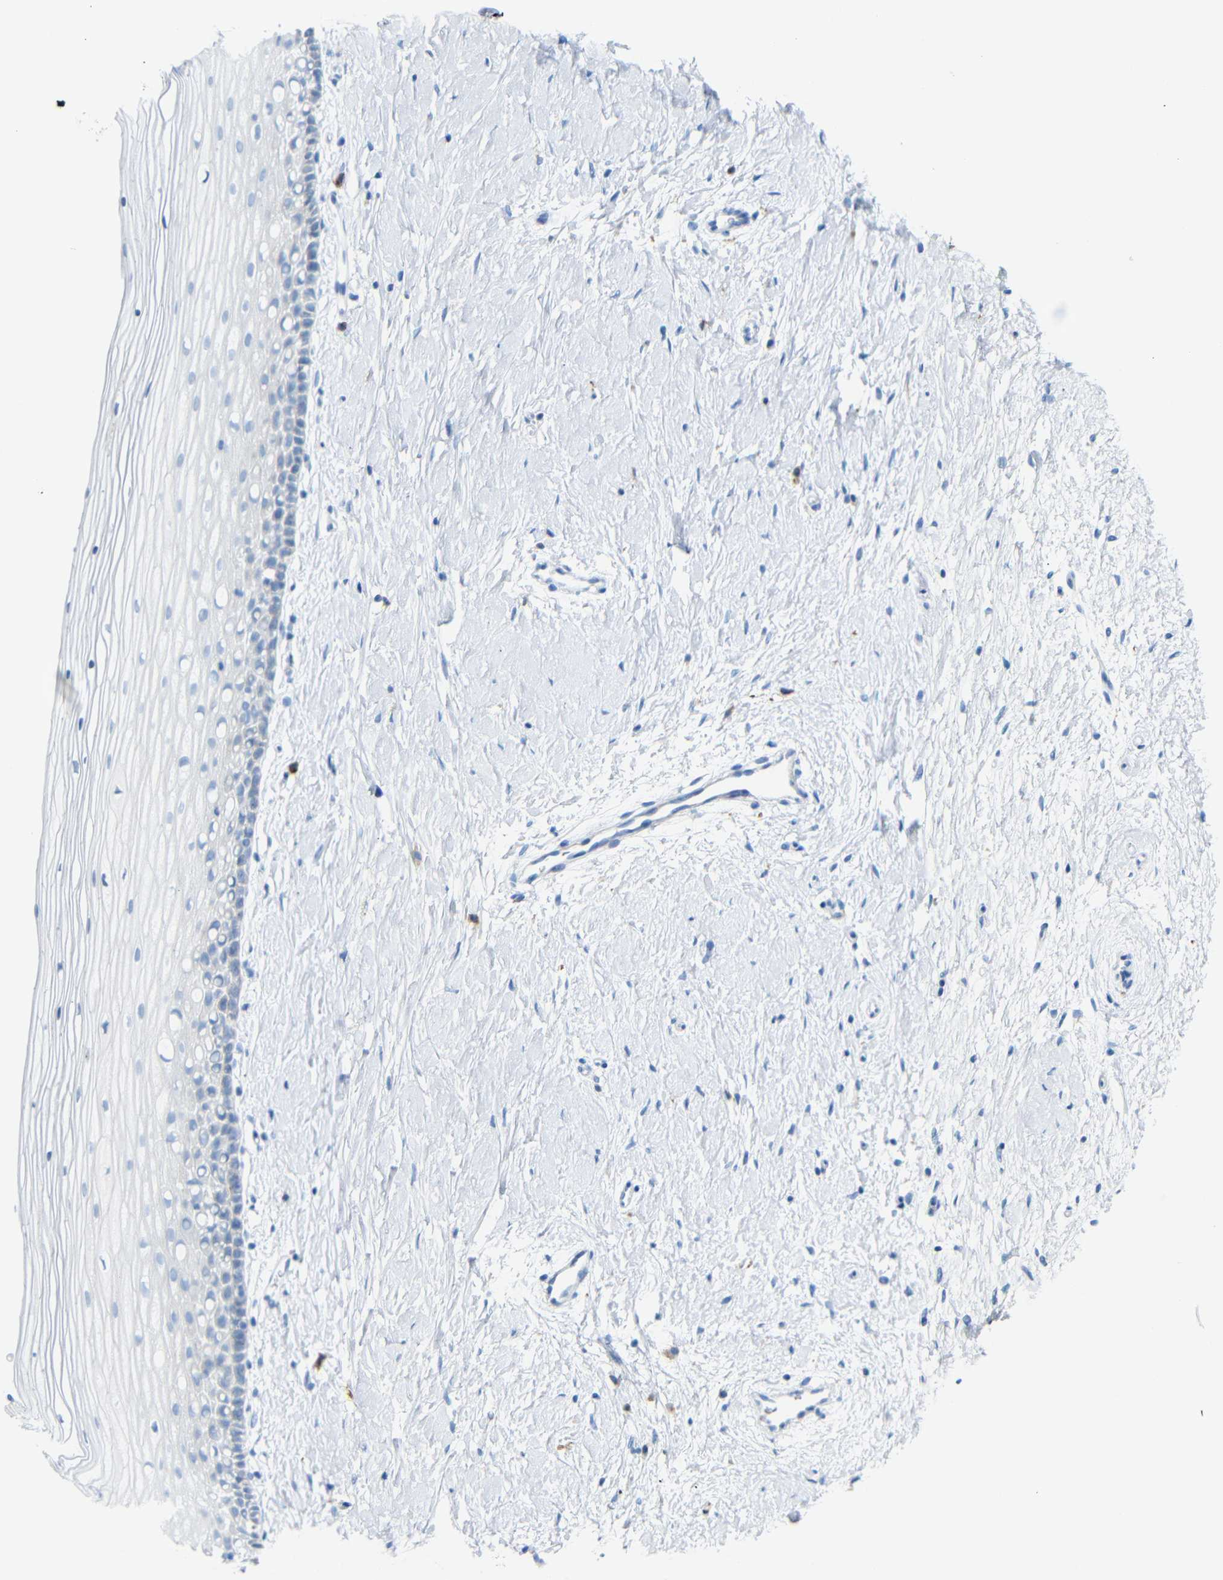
{"staining": {"intensity": "negative", "quantity": "none", "location": "none"}, "tissue": "cervix", "cell_type": "Glandular cells", "image_type": "normal", "snomed": [{"axis": "morphology", "description": "Normal tissue, NOS"}, {"axis": "topography", "description": "Cervix"}], "caption": "This micrograph is of benign cervix stained with IHC to label a protein in brown with the nuclei are counter-stained blue. There is no positivity in glandular cells.", "gene": "FCRL1", "patient": {"sex": "female", "age": 39}}